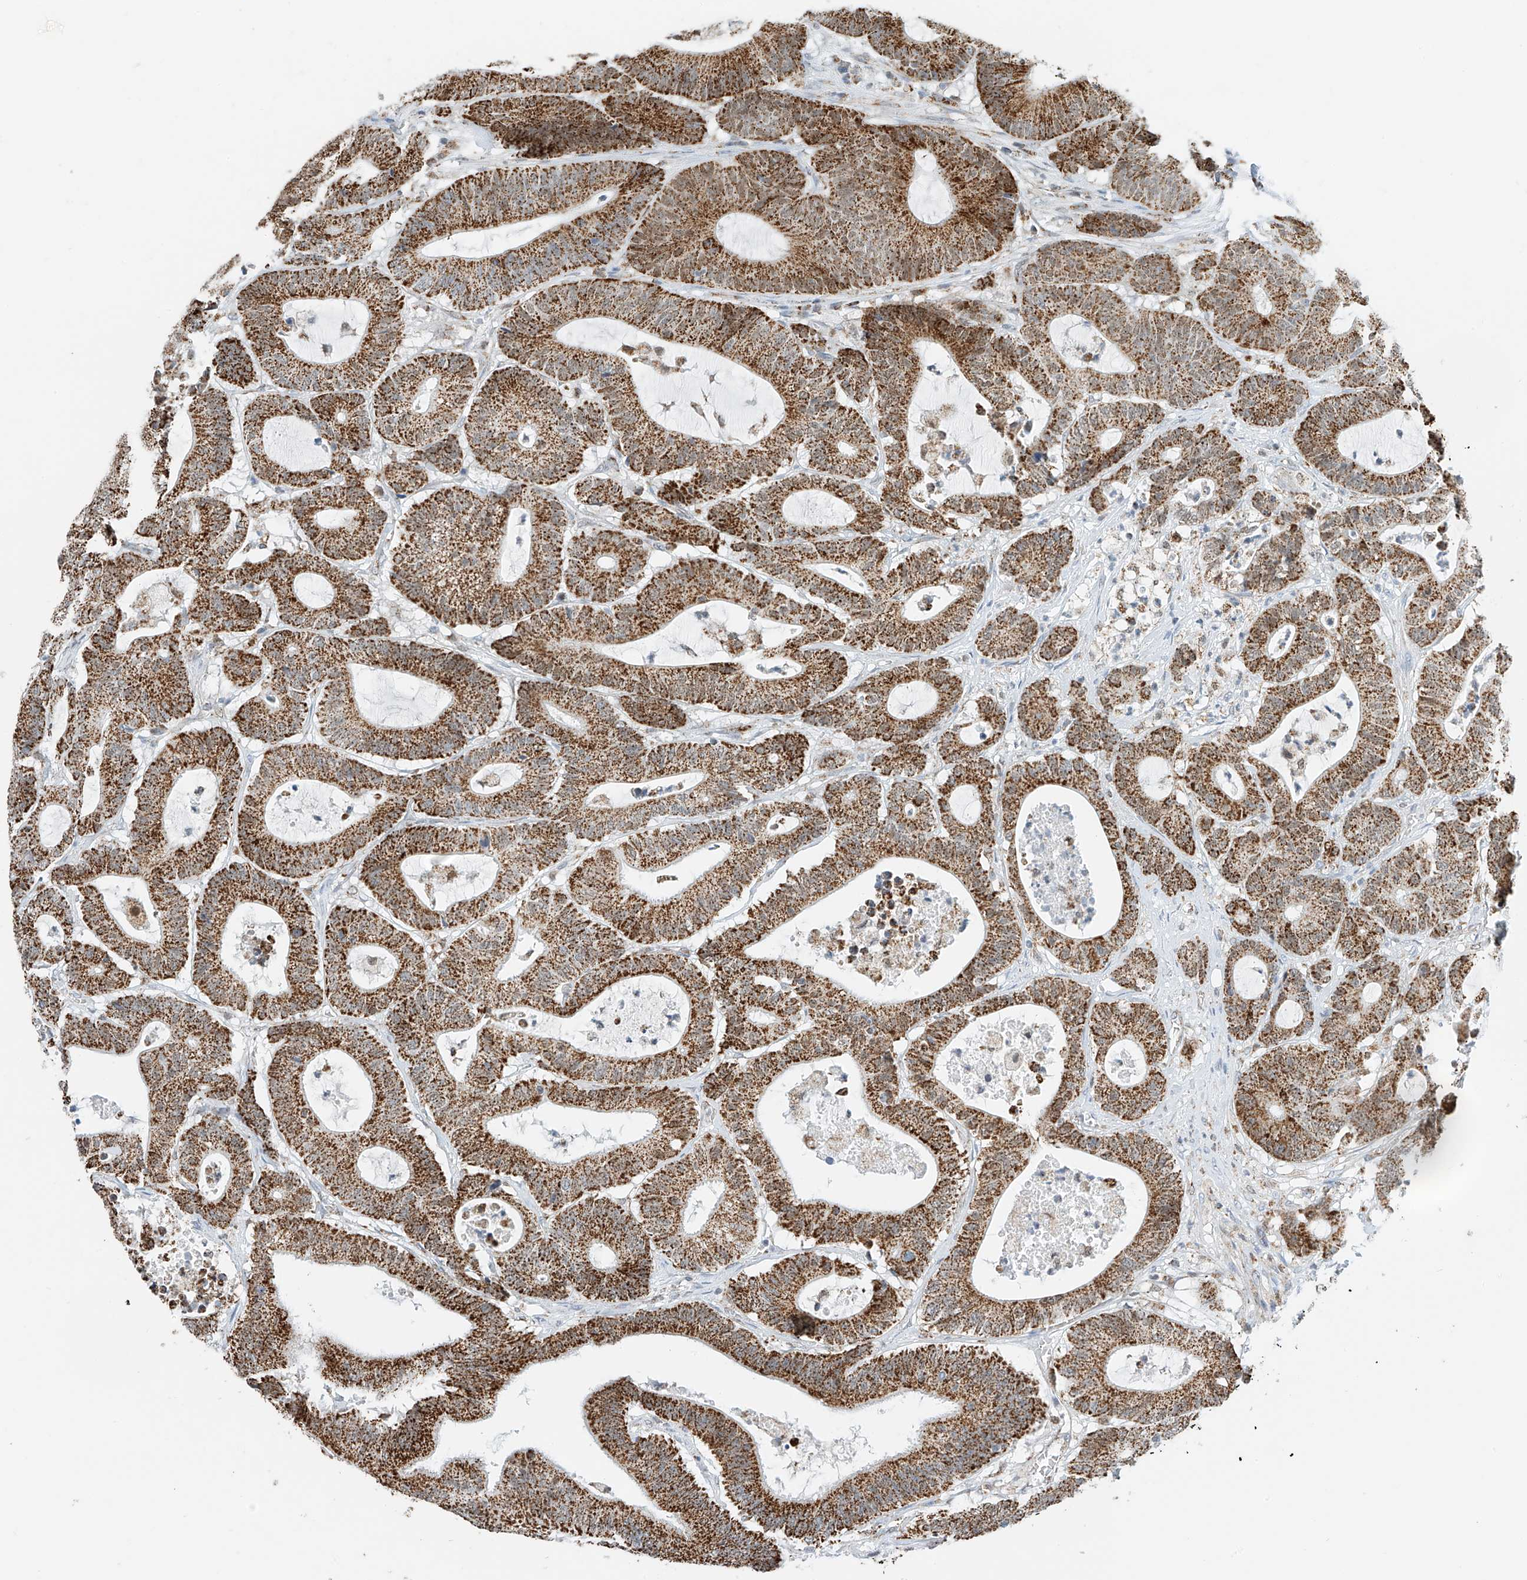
{"staining": {"intensity": "moderate", "quantity": ">75%", "location": "cytoplasmic/membranous"}, "tissue": "colorectal cancer", "cell_type": "Tumor cells", "image_type": "cancer", "snomed": [{"axis": "morphology", "description": "Adenocarcinoma, NOS"}, {"axis": "topography", "description": "Colon"}], "caption": "A high-resolution micrograph shows immunohistochemistry staining of adenocarcinoma (colorectal), which displays moderate cytoplasmic/membranous staining in about >75% of tumor cells.", "gene": "PPA2", "patient": {"sex": "female", "age": 84}}